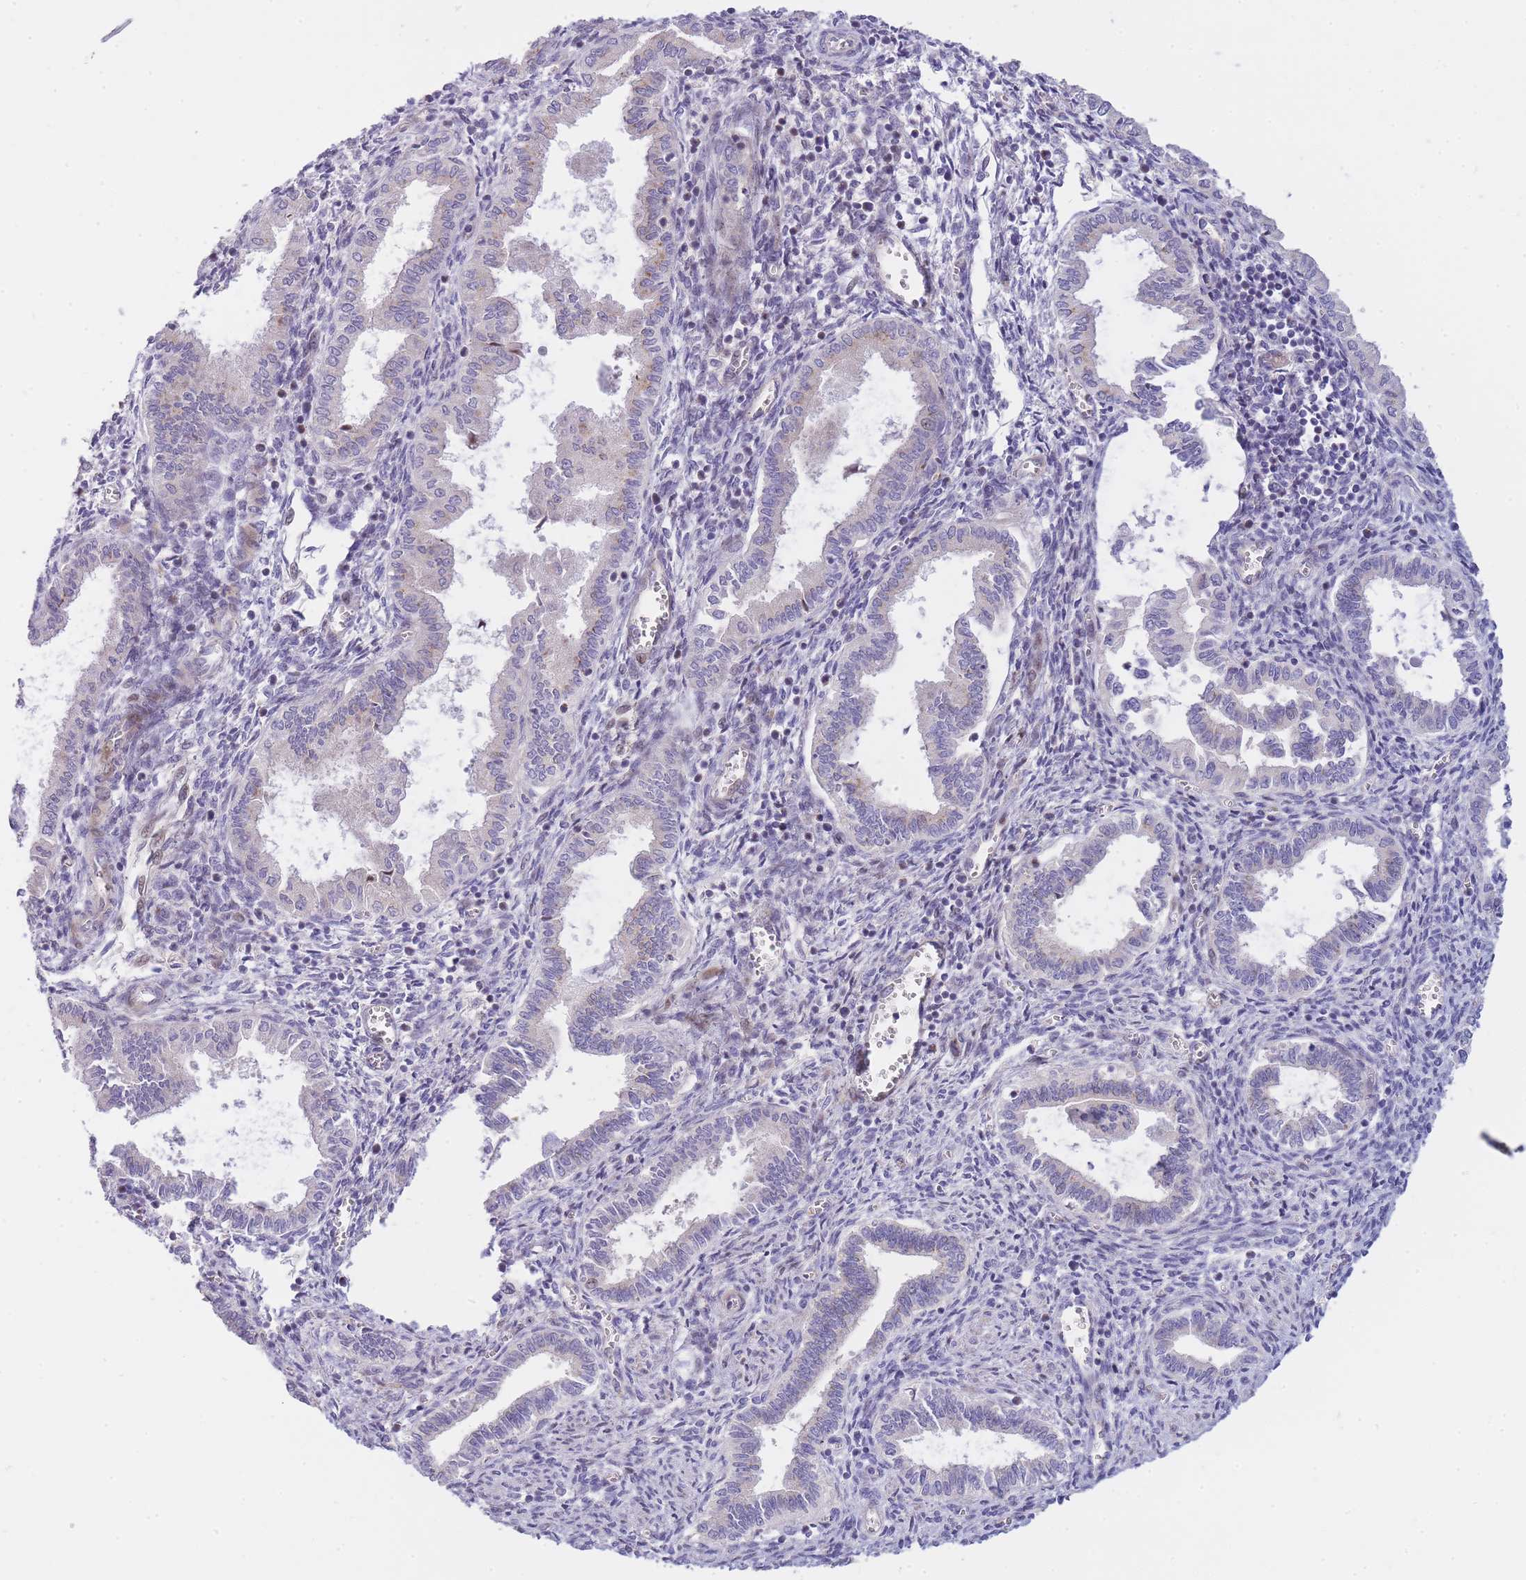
{"staining": {"intensity": "negative", "quantity": "none", "location": "none"}, "tissue": "endometrium", "cell_type": "Cells in endometrial stroma", "image_type": "normal", "snomed": [{"axis": "morphology", "description": "Normal tissue, NOS"}, {"axis": "topography", "description": "Endometrium"}], "caption": "Cells in endometrial stroma are negative for protein expression in unremarkable human endometrium. (DAB immunohistochemistry (IHC), high magnification).", "gene": "ATP5MC2", "patient": {"sex": "female", "age": 37}}